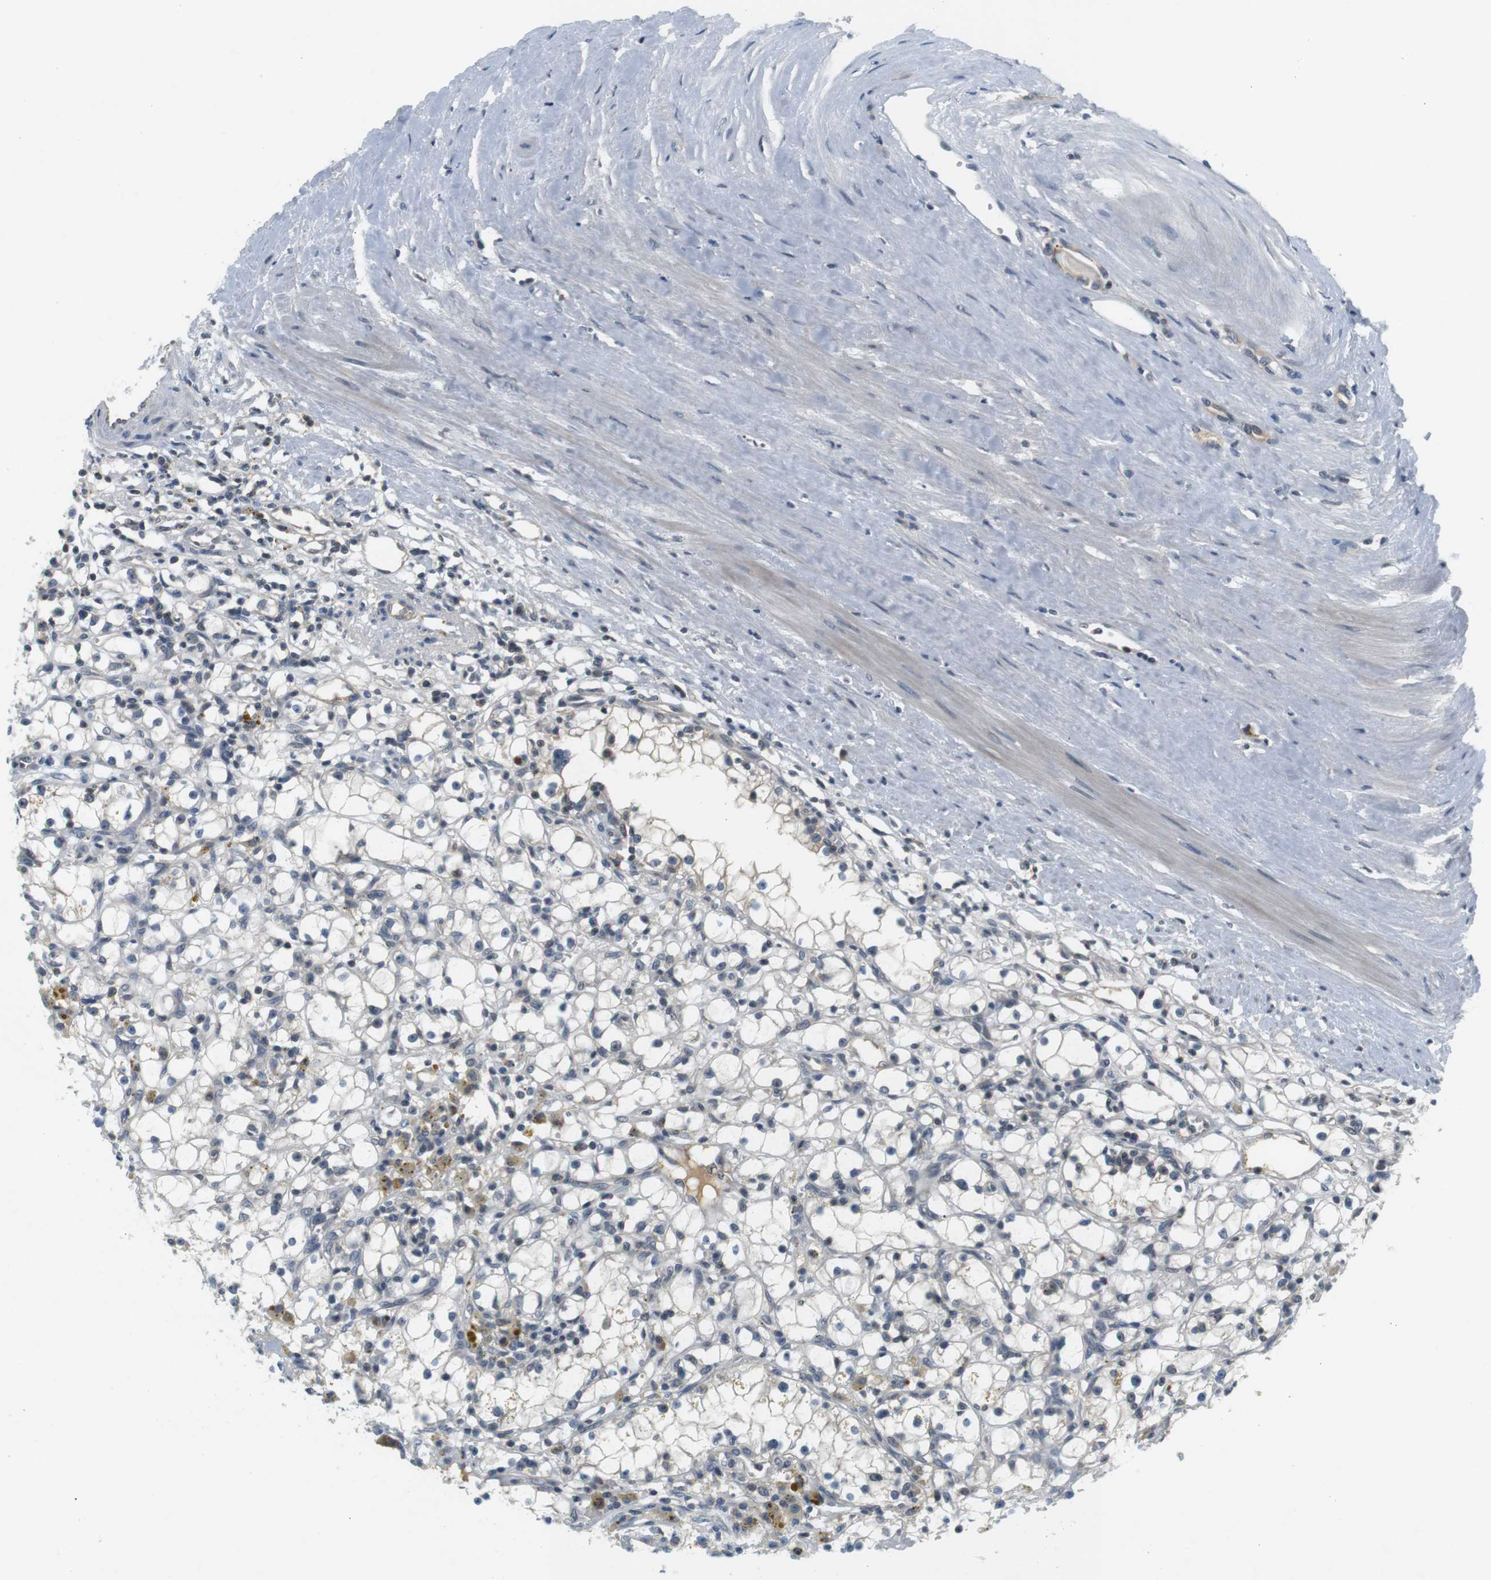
{"staining": {"intensity": "negative", "quantity": "none", "location": "none"}, "tissue": "renal cancer", "cell_type": "Tumor cells", "image_type": "cancer", "snomed": [{"axis": "morphology", "description": "Adenocarcinoma, NOS"}, {"axis": "topography", "description": "Kidney"}], "caption": "Immunohistochemical staining of renal cancer (adenocarcinoma) shows no significant staining in tumor cells. Brightfield microscopy of immunohistochemistry stained with DAB (brown) and hematoxylin (blue), captured at high magnification.", "gene": "WNT7A", "patient": {"sex": "male", "age": 56}}